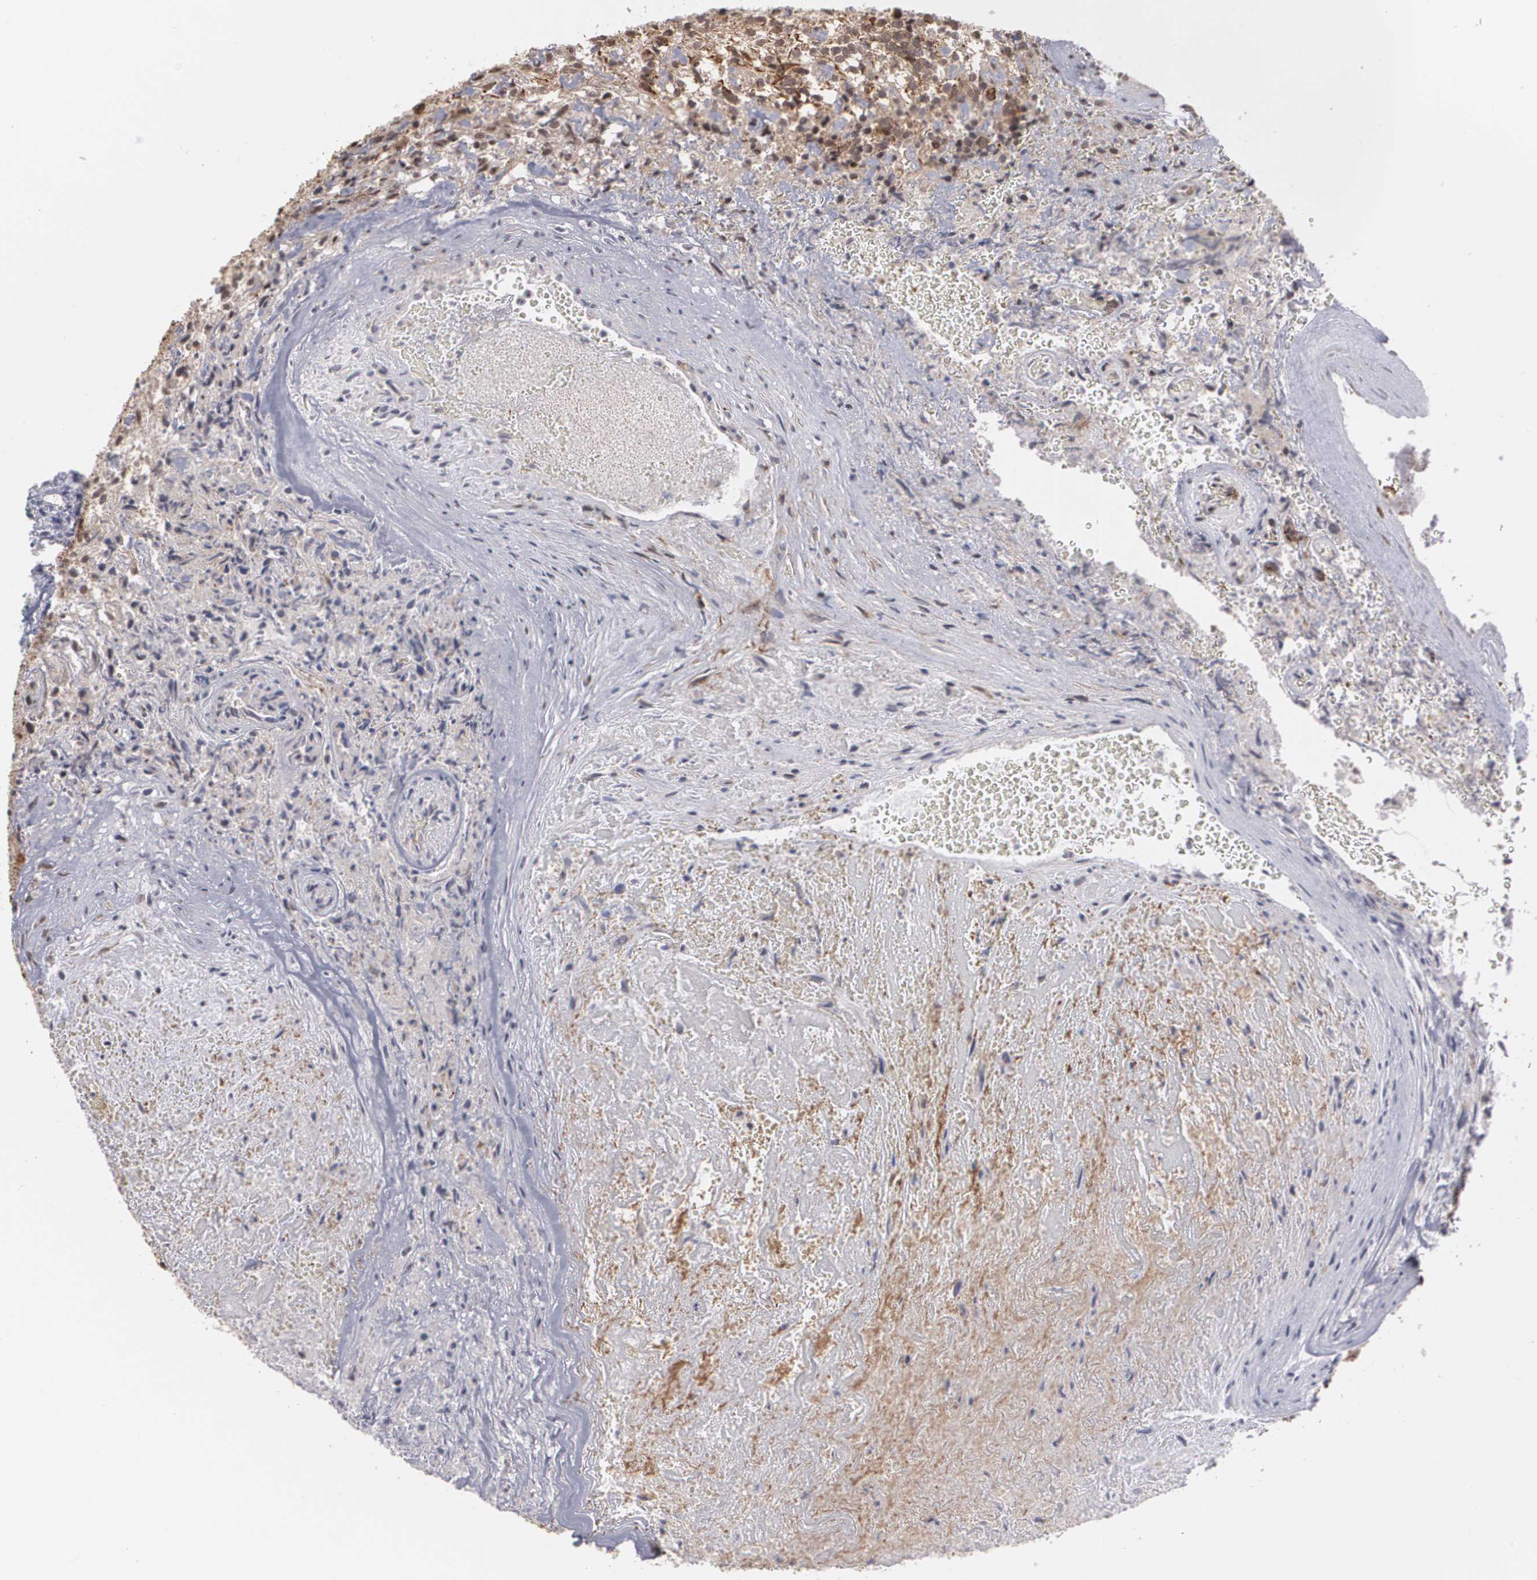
{"staining": {"intensity": "moderate", "quantity": ">75%", "location": "nuclear"}, "tissue": "glioma", "cell_type": "Tumor cells", "image_type": "cancer", "snomed": [{"axis": "morphology", "description": "Normal tissue, NOS"}, {"axis": "morphology", "description": "Glioma, malignant, High grade"}, {"axis": "topography", "description": "Cerebral cortex"}], "caption": "Protein staining of malignant glioma (high-grade) tissue demonstrates moderate nuclear positivity in approximately >75% of tumor cells. (DAB (3,3'-diaminobenzidine) IHC with brightfield microscopy, high magnification).", "gene": "ZNF75A", "patient": {"sex": "male", "age": 75}}